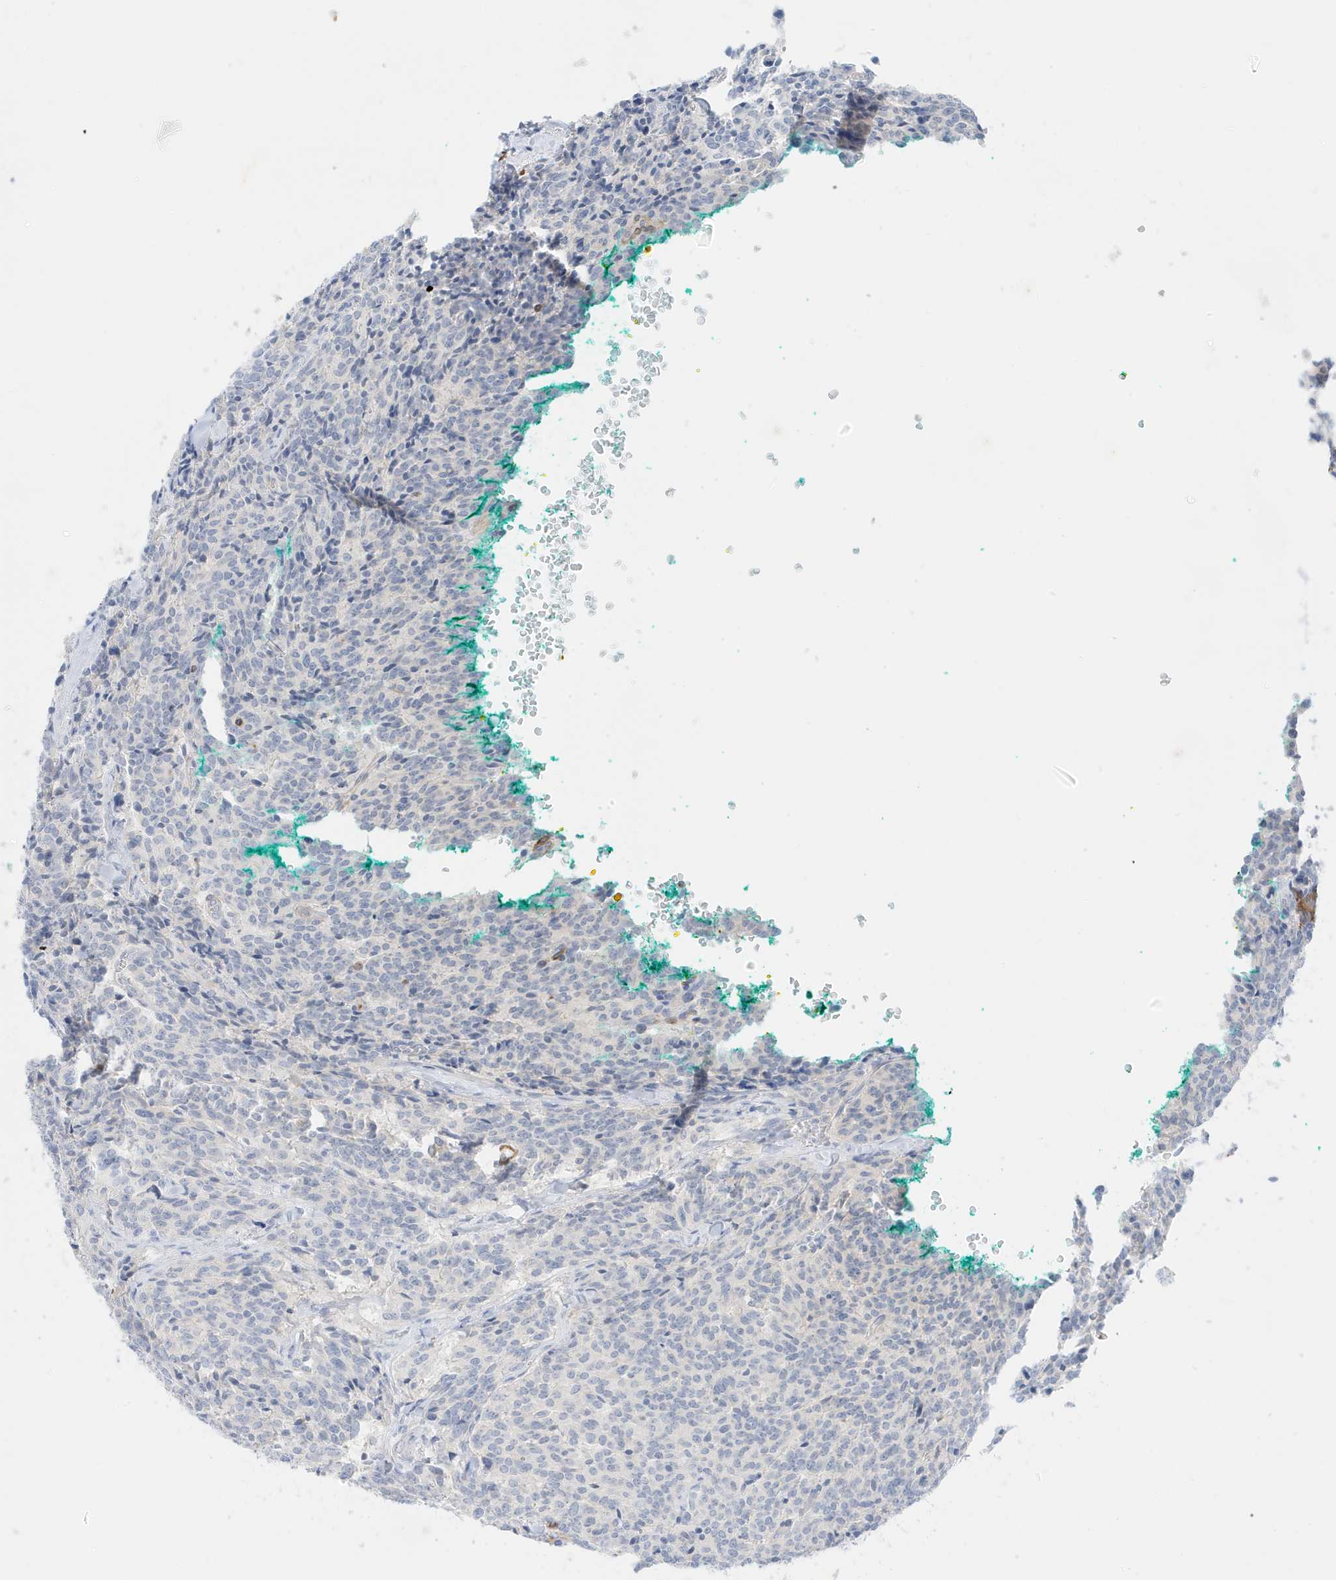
{"staining": {"intensity": "negative", "quantity": "none", "location": "none"}, "tissue": "carcinoid", "cell_type": "Tumor cells", "image_type": "cancer", "snomed": [{"axis": "morphology", "description": "Carcinoid, malignant, NOS"}, {"axis": "topography", "description": "Lung"}], "caption": "Immunohistochemistry histopathology image of human carcinoid stained for a protein (brown), which displays no staining in tumor cells.", "gene": "SLC22A13", "patient": {"sex": "female", "age": 46}}